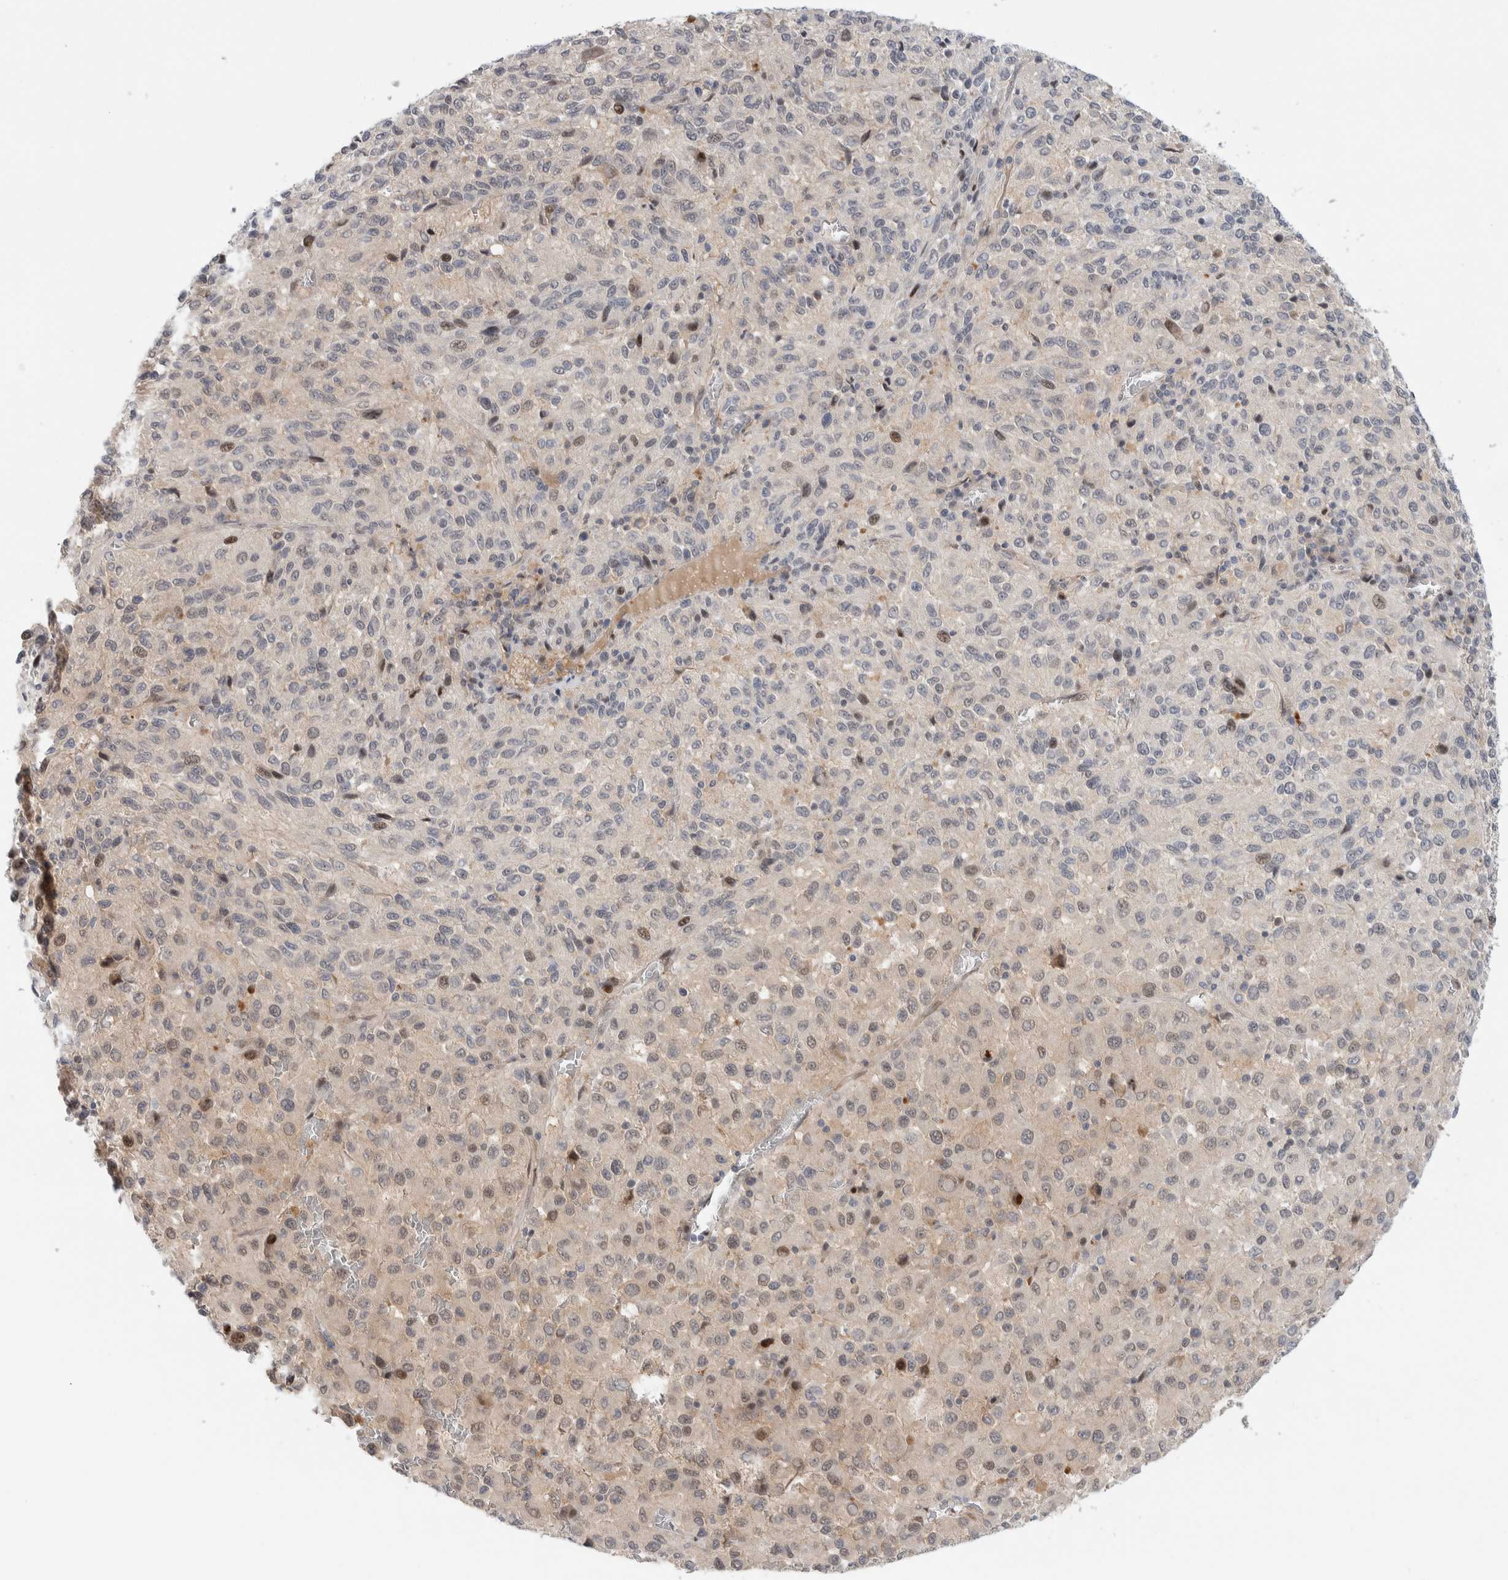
{"staining": {"intensity": "weak", "quantity": "<25%", "location": "cytoplasmic/membranous,nuclear"}, "tissue": "melanoma", "cell_type": "Tumor cells", "image_type": "cancer", "snomed": [{"axis": "morphology", "description": "Malignant melanoma, Metastatic site"}, {"axis": "topography", "description": "Lung"}], "caption": "The photomicrograph exhibits no staining of tumor cells in malignant melanoma (metastatic site).", "gene": "NCR3LG1", "patient": {"sex": "male", "age": 64}}